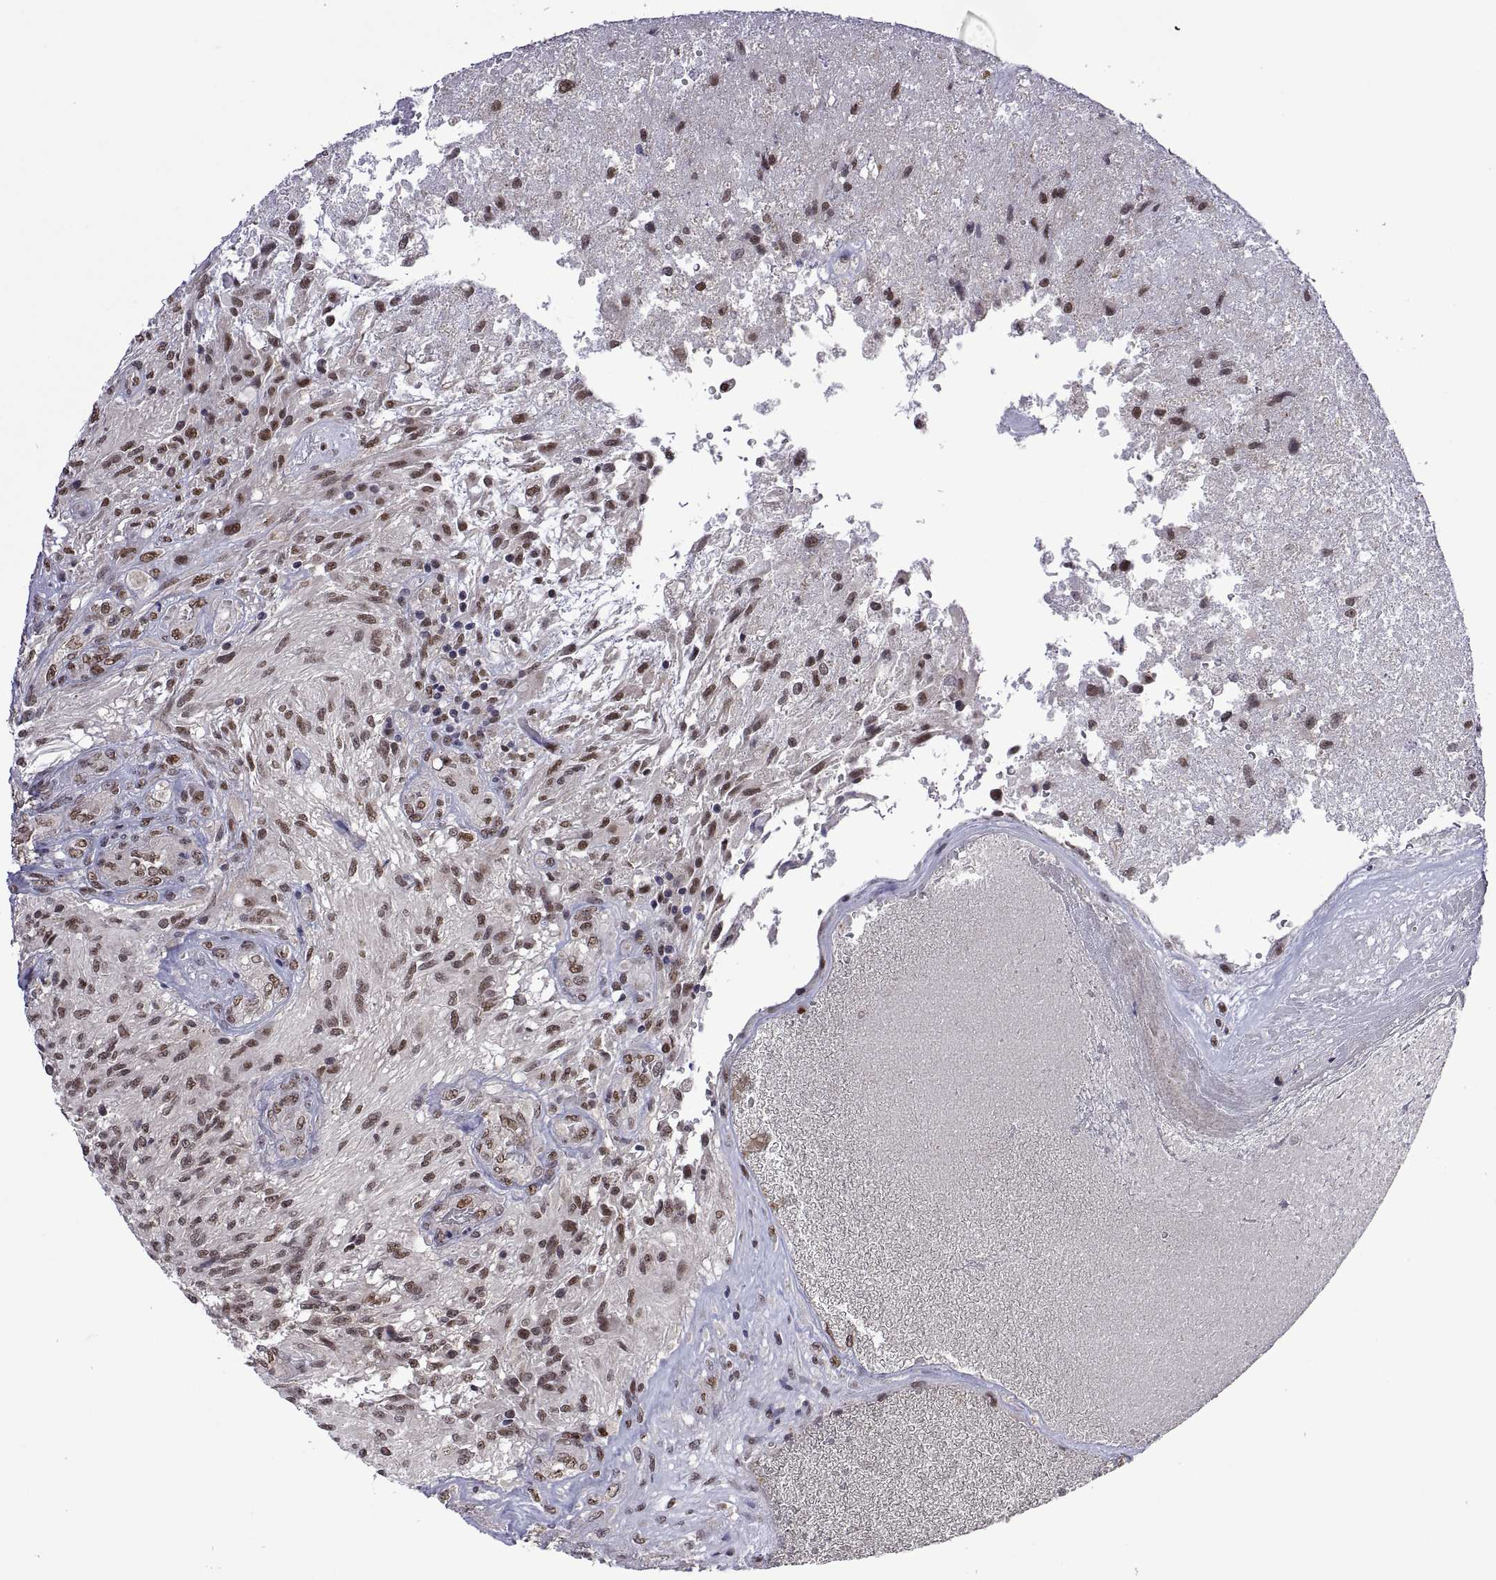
{"staining": {"intensity": "moderate", "quantity": "<25%", "location": "nuclear"}, "tissue": "glioma", "cell_type": "Tumor cells", "image_type": "cancer", "snomed": [{"axis": "morphology", "description": "Glioma, malignant, High grade"}, {"axis": "topography", "description": "Brain"}], "caption": "Protein analysis of glioma tissue exhibits moderate nuclear expression in about <25% of tumor cells. (DAB = brown stain, brightfield microscopy at high magnification).", "gene": "NR4A1", "patient": {"sex": "male", "age": 56}}